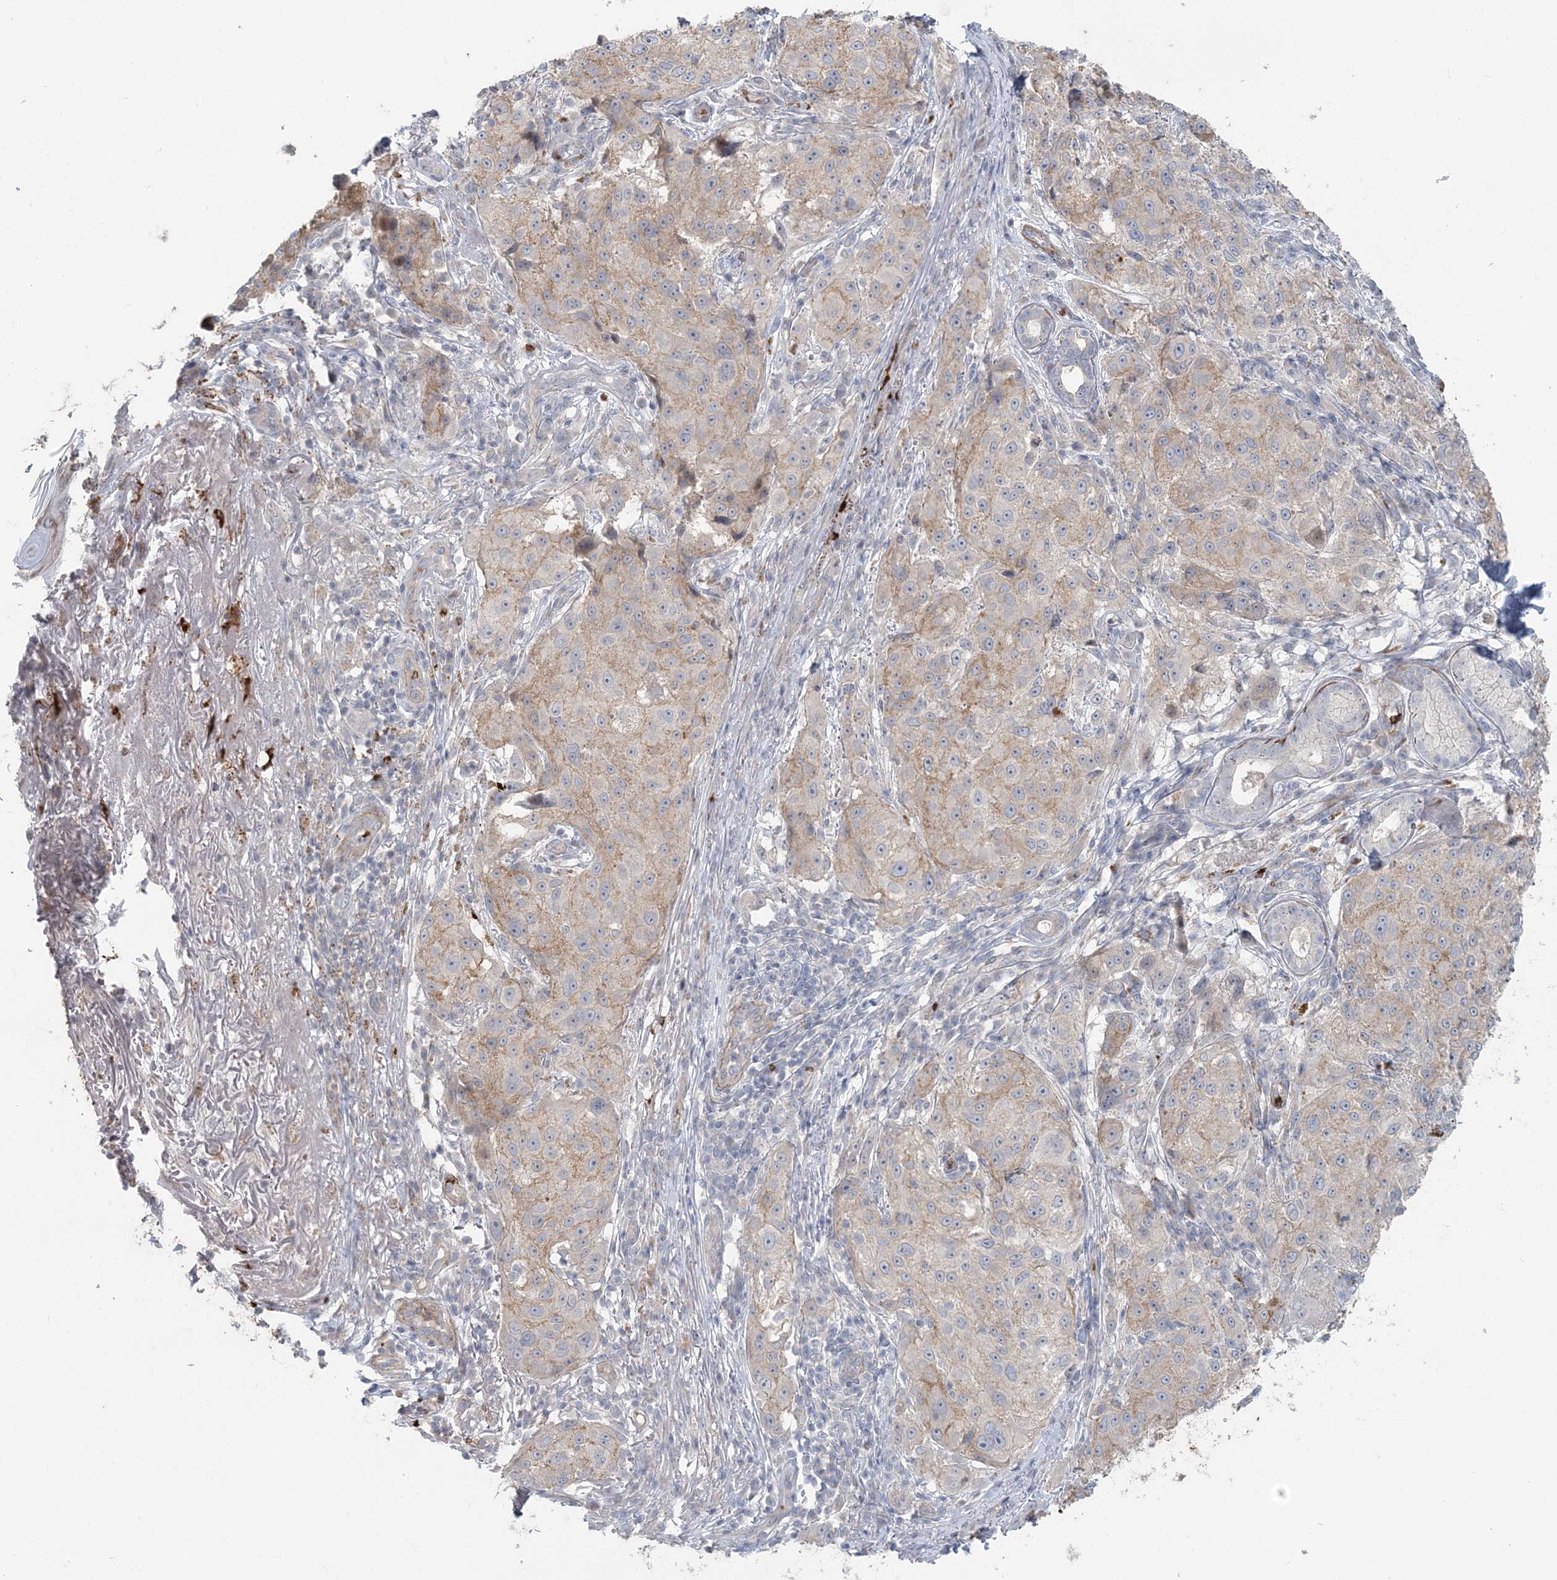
{"staining": {"intensity": "weak", "quantity": "<25%", "location": "cytoplasmic/membranous"}, "tissue": "melanoma", "cell_type": "Tumor cells", "image_type": "cancer", "snomed": [{"axis": "morphology", "description": "Necrosis, NOS"}, {"axis": "morphology", "description": "Malignant melanoma, NOS"}, {"axis": "topography", "description": "Skin"}], "caption": "High power microscopy histopathology image of an IHC histopathology image of melanoma, revealing no significant positivity in tumor cells.", "gene": "SERINC1", "patient": {"sex": "female", "age": 87}}